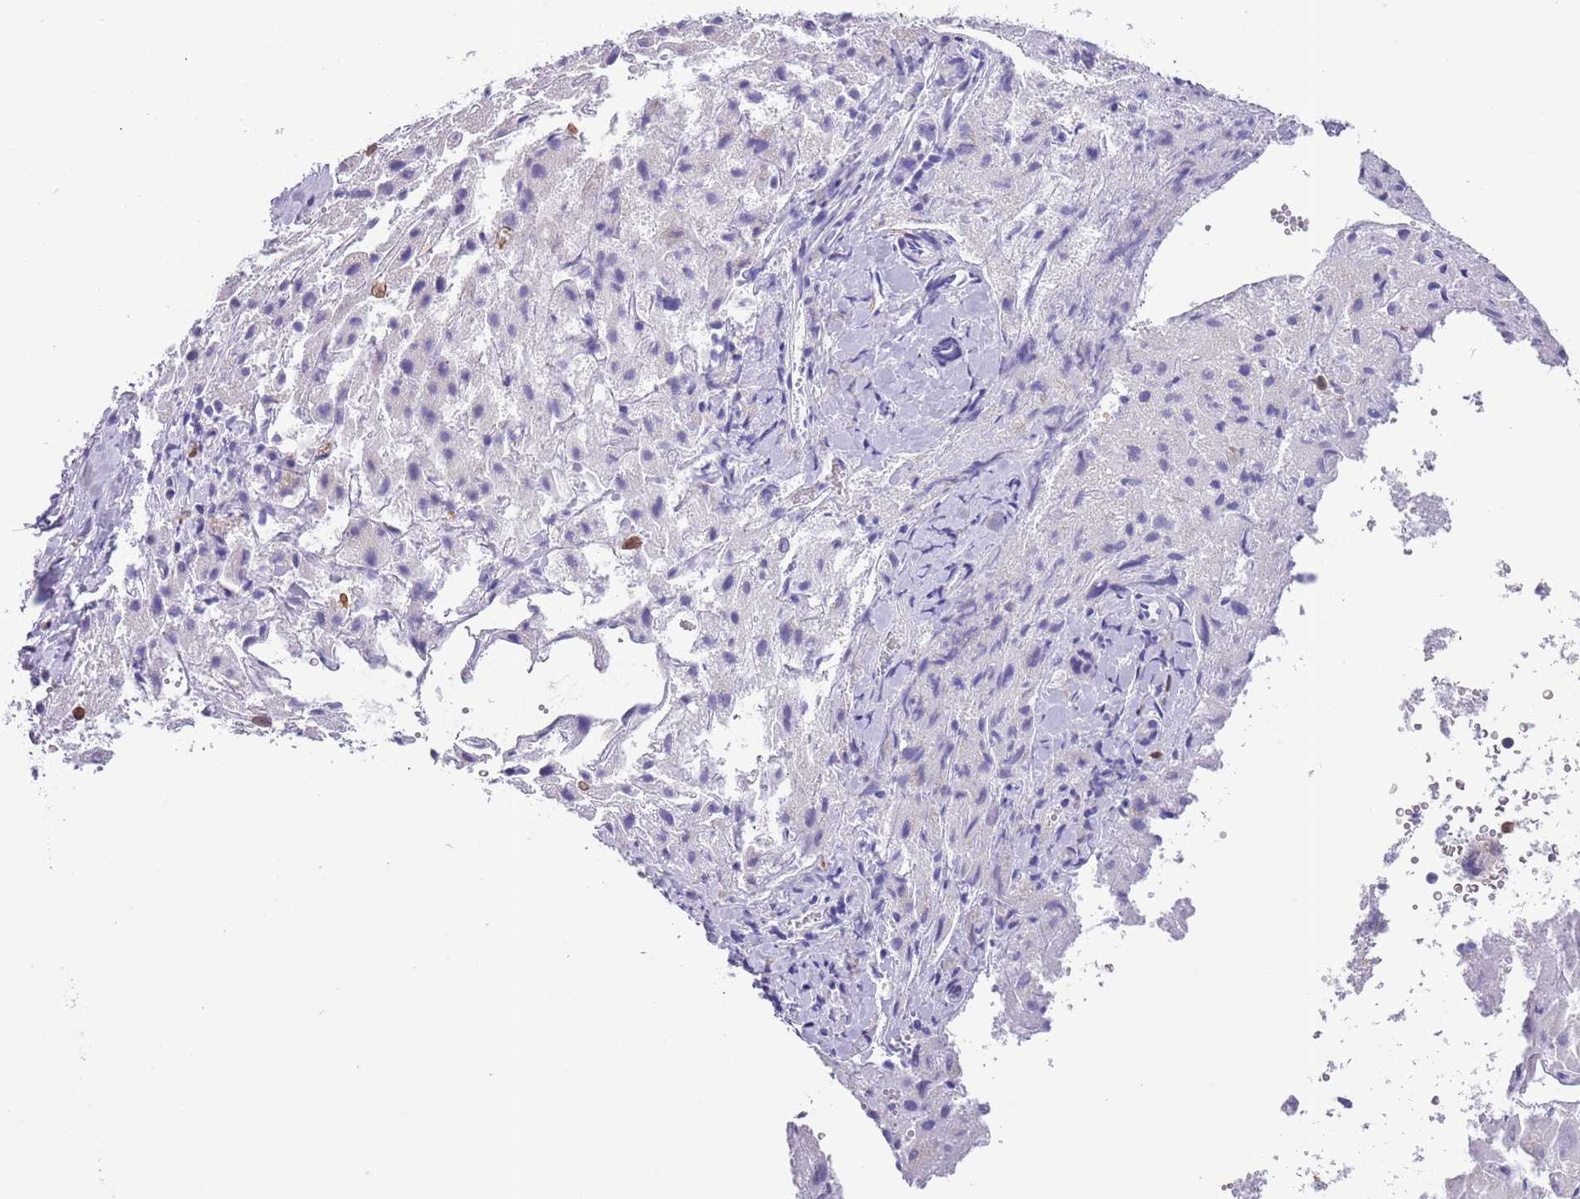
{"staining": {"intensity": "negative", "quantity": "none", "location": "none"}, "tissue": "liver cancer", "cell_type": "Tumor cells", "image_type": "cancer", "snomed": [{"axis": "morphology", "description": "Carcinoma, Hepatocellular, NOS"}, {"axis": "topography", "description": "Liver"}], "caption": "IHC micrograph of human liver hepatocellular carcinoma stained for a protein (brown), which demonstrates no positivity in tumor cells.", "gene": "ZFP2", "patient": {"sex": "female", "age": 58}}